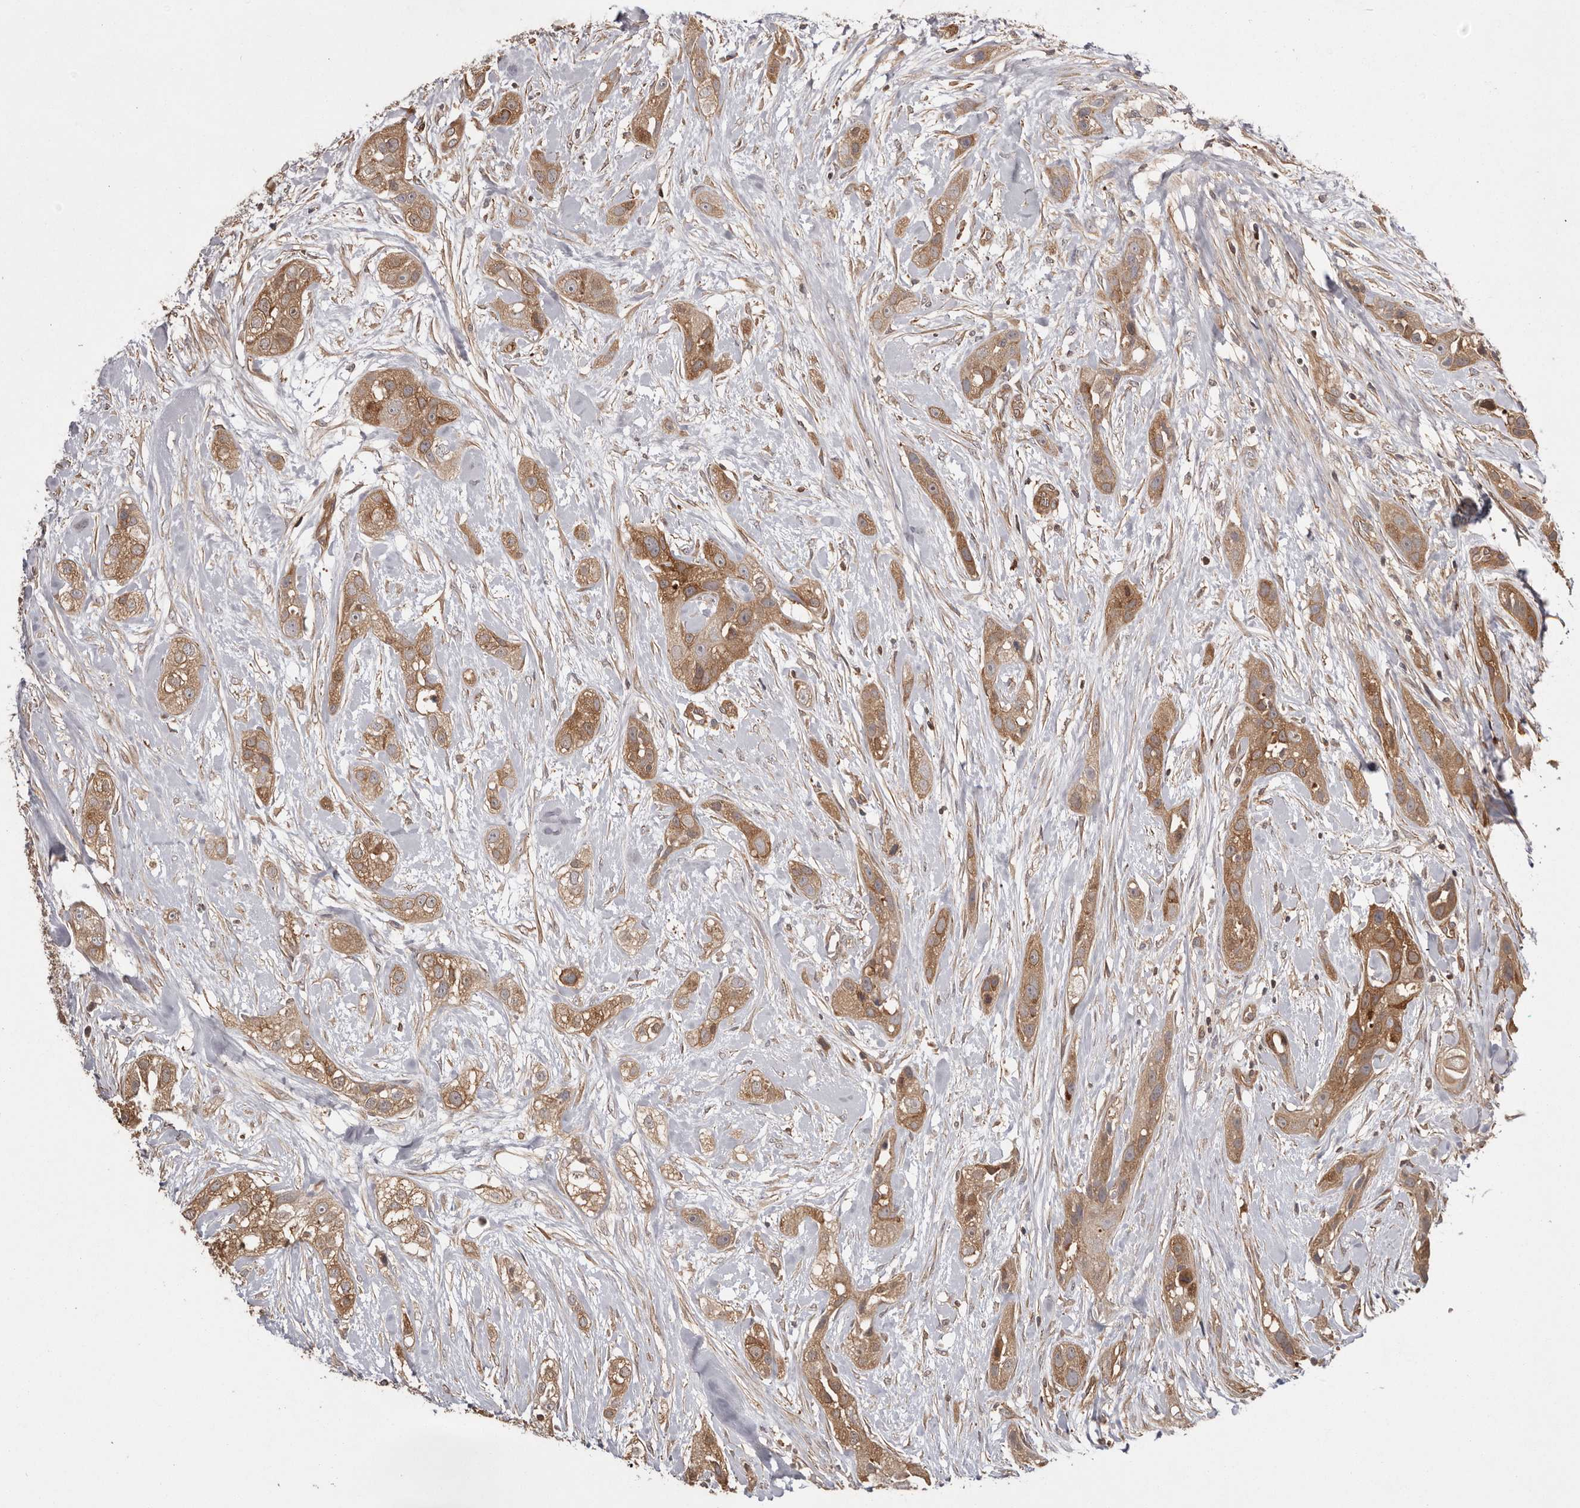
{"staining": {"intensity": "moderate", "quantity": ">75%", "location": "cytoplasmic/membranous"}, "tissue": "head and neck cancer", "cell_type": "Tumor cells", "image_type": "cancer", "snomed": [{"axis": "morphology", "description": "Normal tissue, NOS"}, {"axis": "morphology", "description": "Squamous cell carcinoma, NOS"}, {"axis": "topography", "description": "Skeletal muscle"}, {"axis": "topography", "description": "Head-Neck"}], "caption": "Head and neck cancer stained with immunohistochemistry (IHC) shows moderate cytoplasmic/membranous positivity in approximately >75% of tumor cells.", "gene": "NFKBIA", "patient": {"sex": "male", "age": 51}}